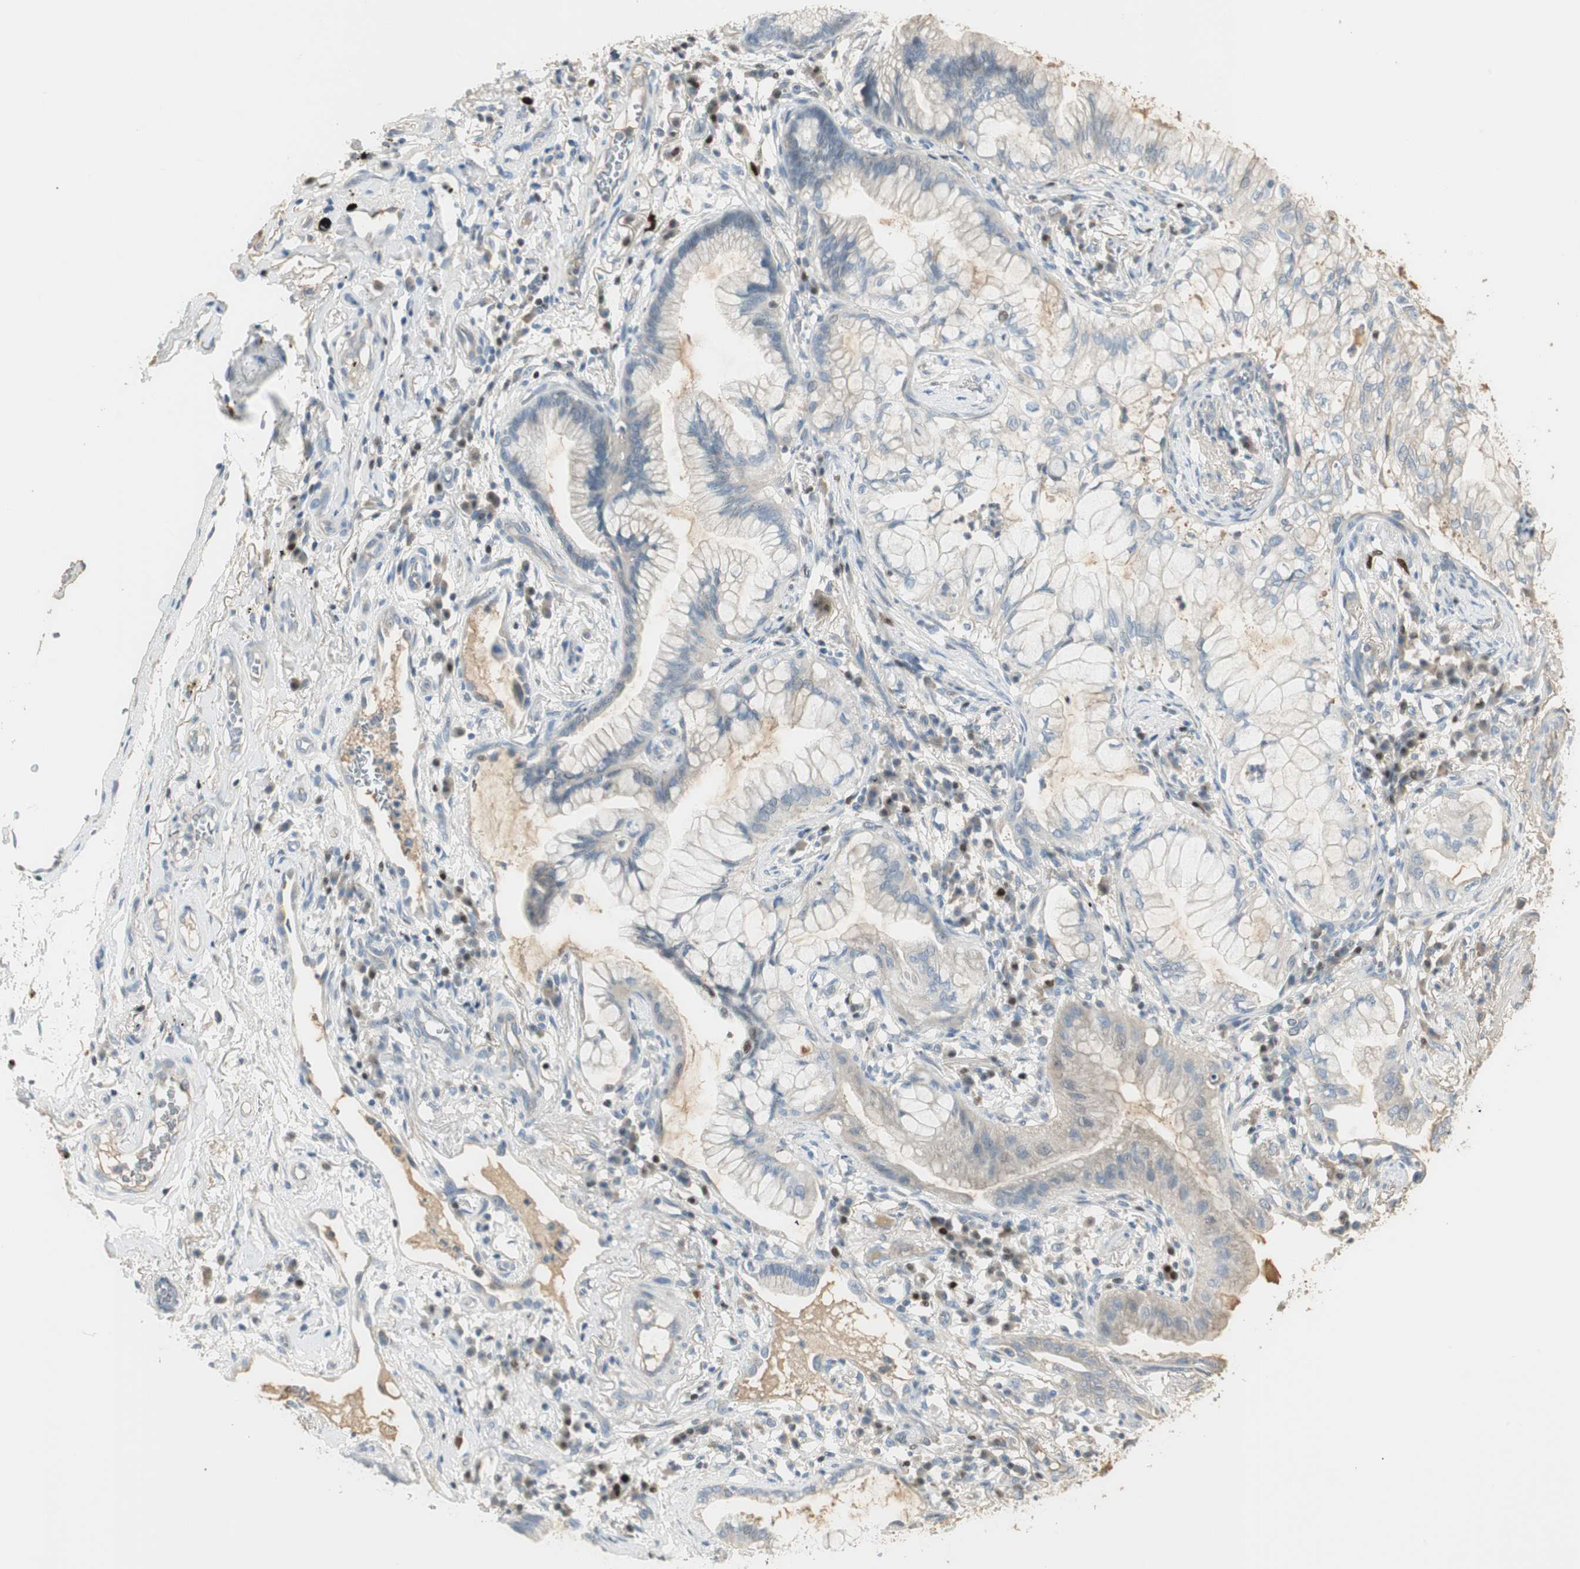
{"staining": {"intensity": "negative", "quantity": "none", "location": "none"}, "tissue": "lung cancer", "cell_type": "Tumor cells", "image_type": "cancer", "snomed": [{"axis": "morphology", "description": "Adenocarcinoma, NOS"}, {"axis": "topography", "description": "Lung"}], "caption": "A photomicrograph of adenocarcinoma (lung) stained for a protein demonstrates no brown staining in tumor cells.", "gene": "RUNX2", "patient": {"sex": "female", "age": 70}}